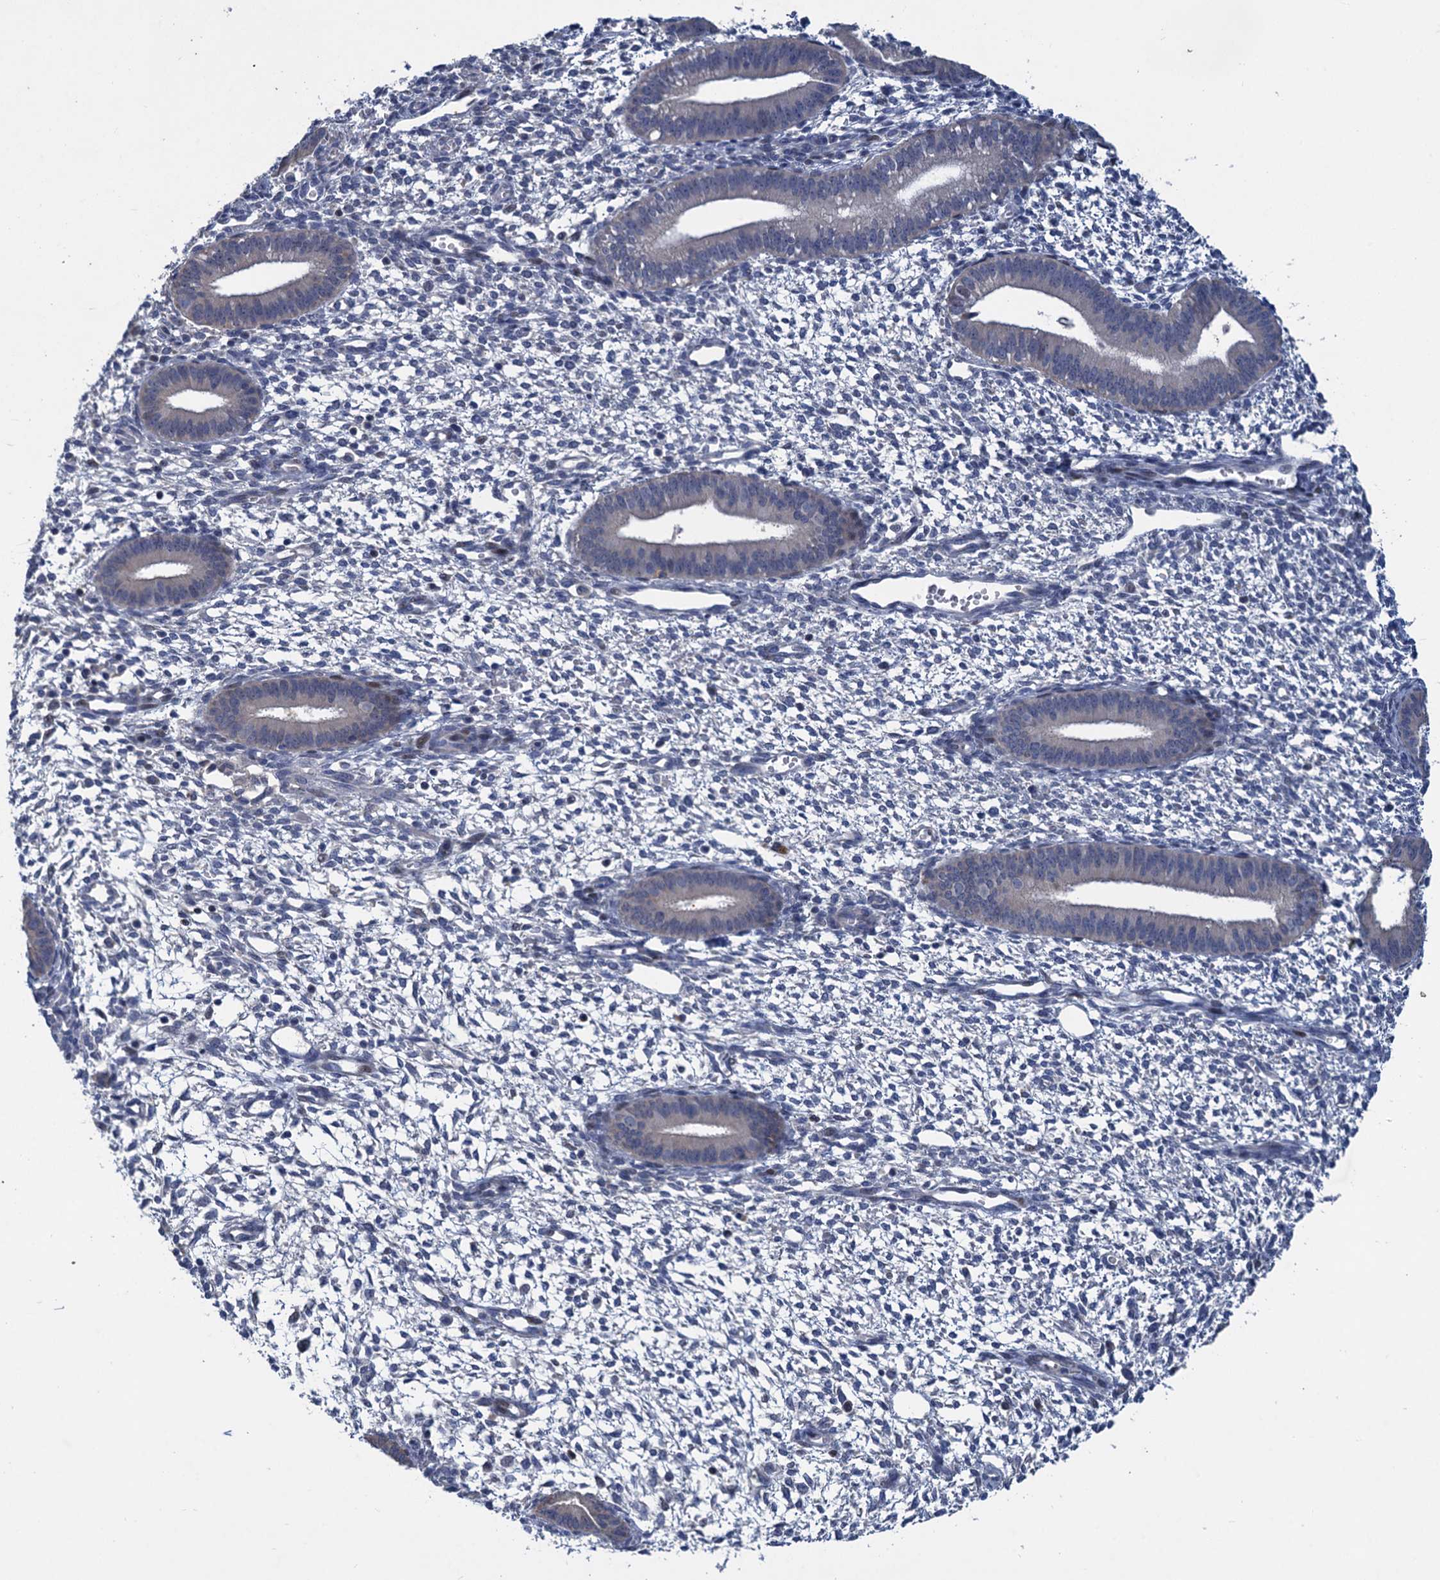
{"staining": {"intensity": "negative", "quantity": "none", "location": "none"}, "tissue": "endometrium", "cell_type": "Cells in endometrial stroma", "image_type": "normal", "snomed": [{"axis": "morphology", "description": "Normal tissue, NOS"}, {"axis": "topography", "description": "Endometrium"}], "caption": "The micrograph exhibits no significant staining in cells in endometrial stroma of endometrium.", "gene": "ESYT3", "patient": {"sex": "female", "age": 46}}